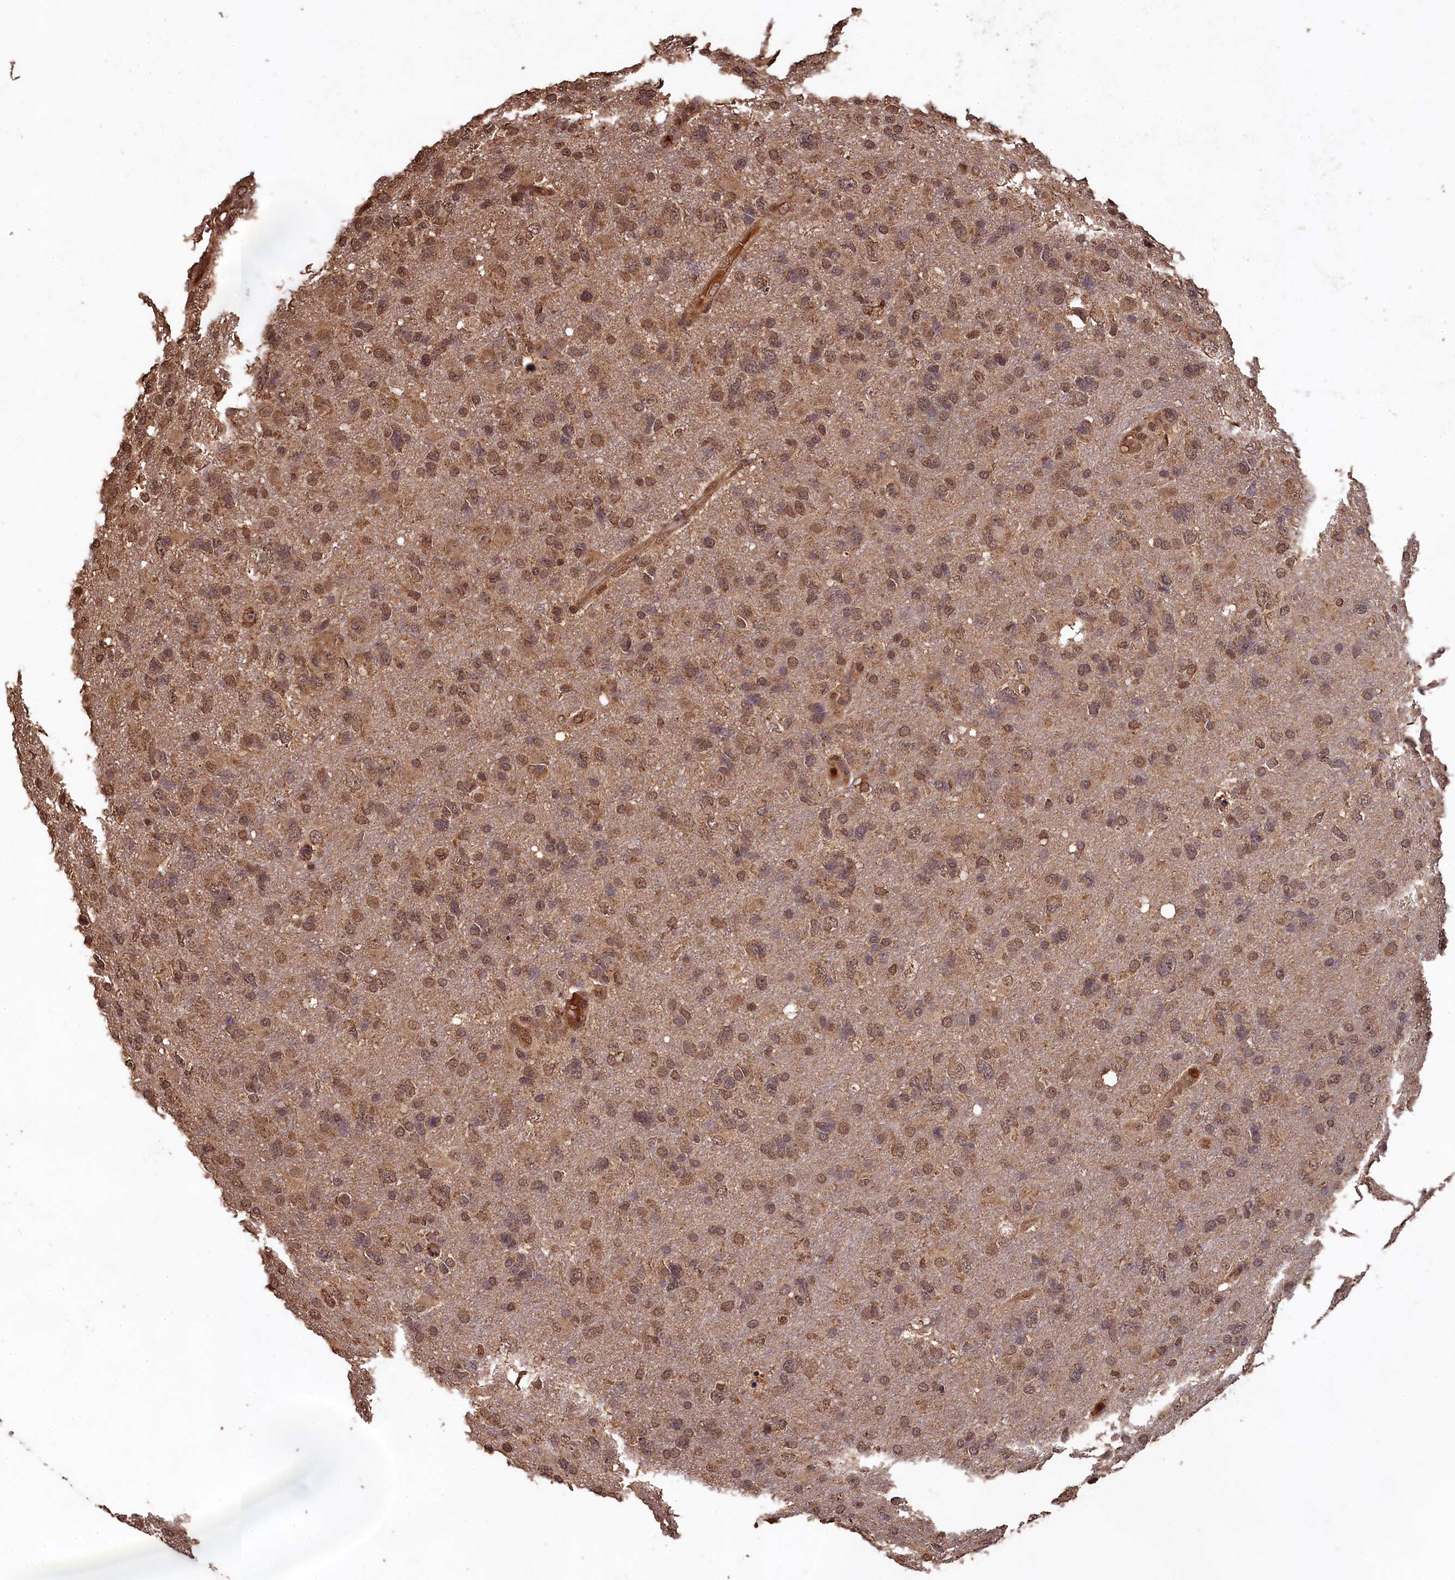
{"staining": {"intensity": "moderate", "quantity": "25%-75%", "location": "nuclear"}, "tissue": "glioma", "cell_type": "Tumor cells", "image_type": "cancer", "snomed": [{"axis": "morphology", "description": "Glioma, malignant, High grade"}, {"axis": "topography", "description": "Brain"}], "caption": "Glioma stained for a protein (brown) demonstrates moderate nuclear positive positivity in about 25%-75% of tumor cells.", "gene": "CEP57L1", "patient": {"sex": "male", "age": 61}}